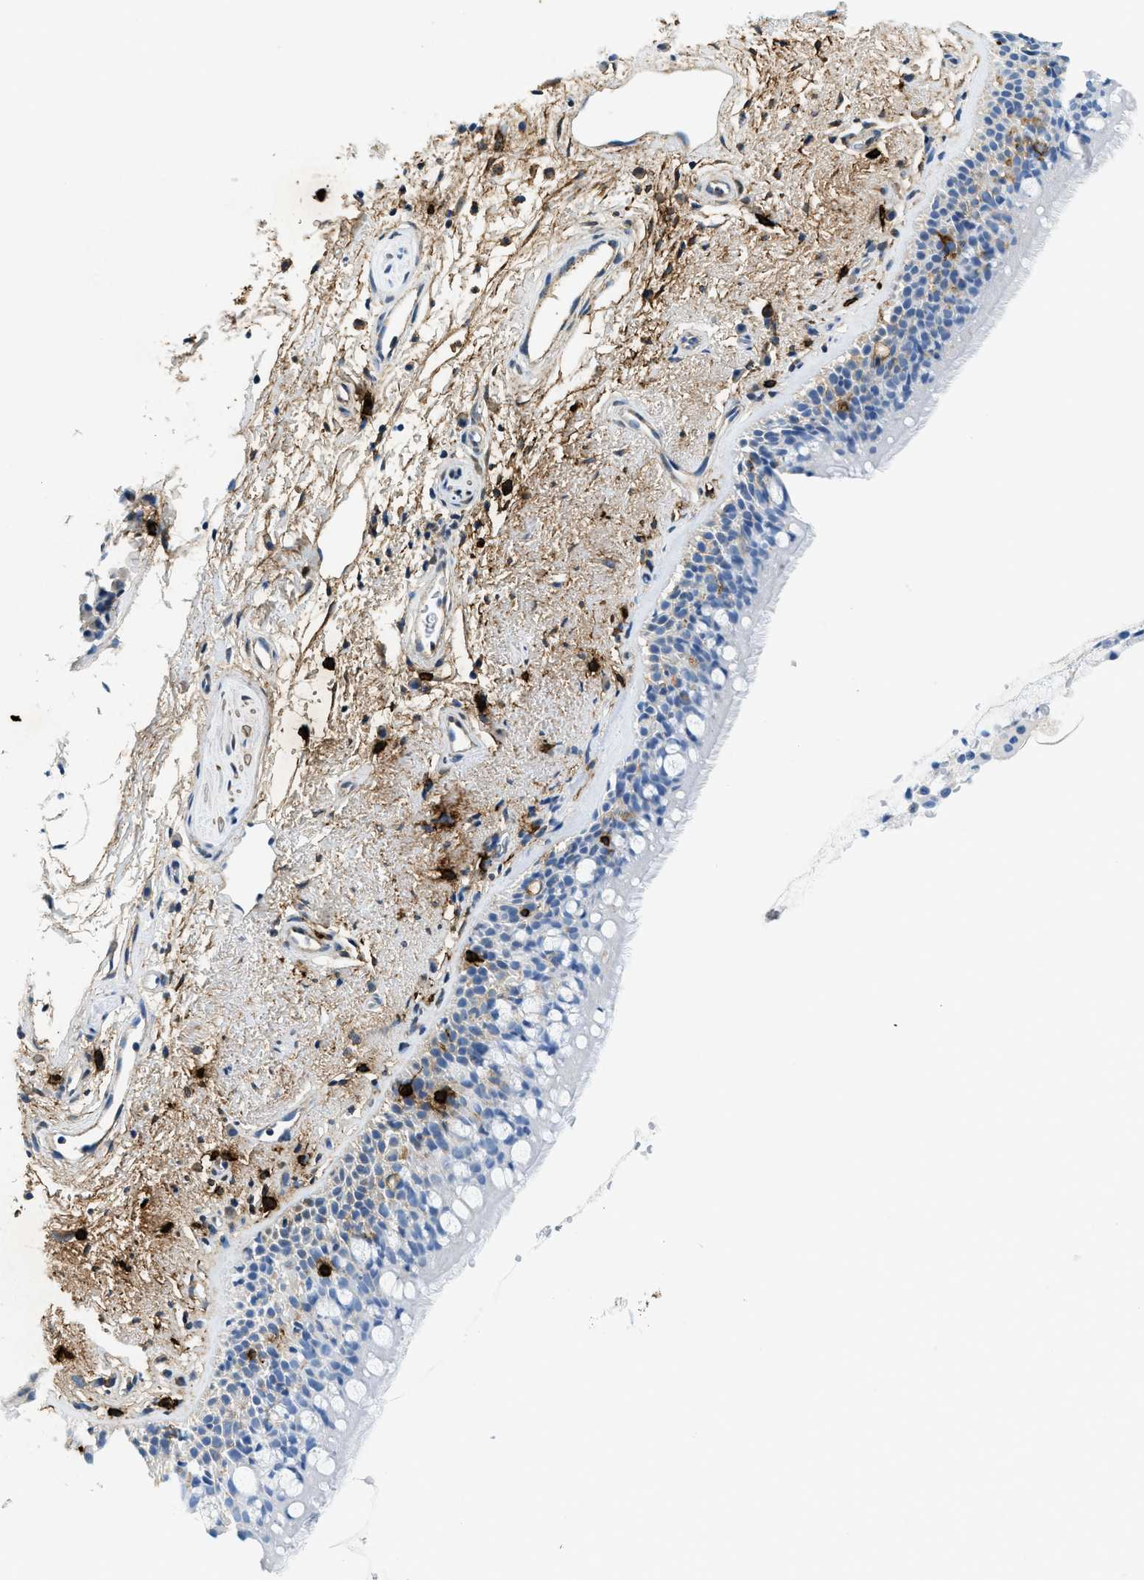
{"staining": {"intensity": "negative", "quantity": "none", "location": "none"}, "tissue": "bronchus", "cell_type": "Respiratory epithelial cells", "image_type": "normal", "snomed": [{"axis": "morphology", "description": "Normal tissue, NOS"}, {"axis": "topography", "description": "Bronchus"}], "caption": "This is a photomicrograph of immunohistochemistry (IHC) staining of benign bronchus, which shows no positivity in respiratory epithelial cells.", "gene": "TPSAB1", "patient": {"sex": "female", "age": 54}}